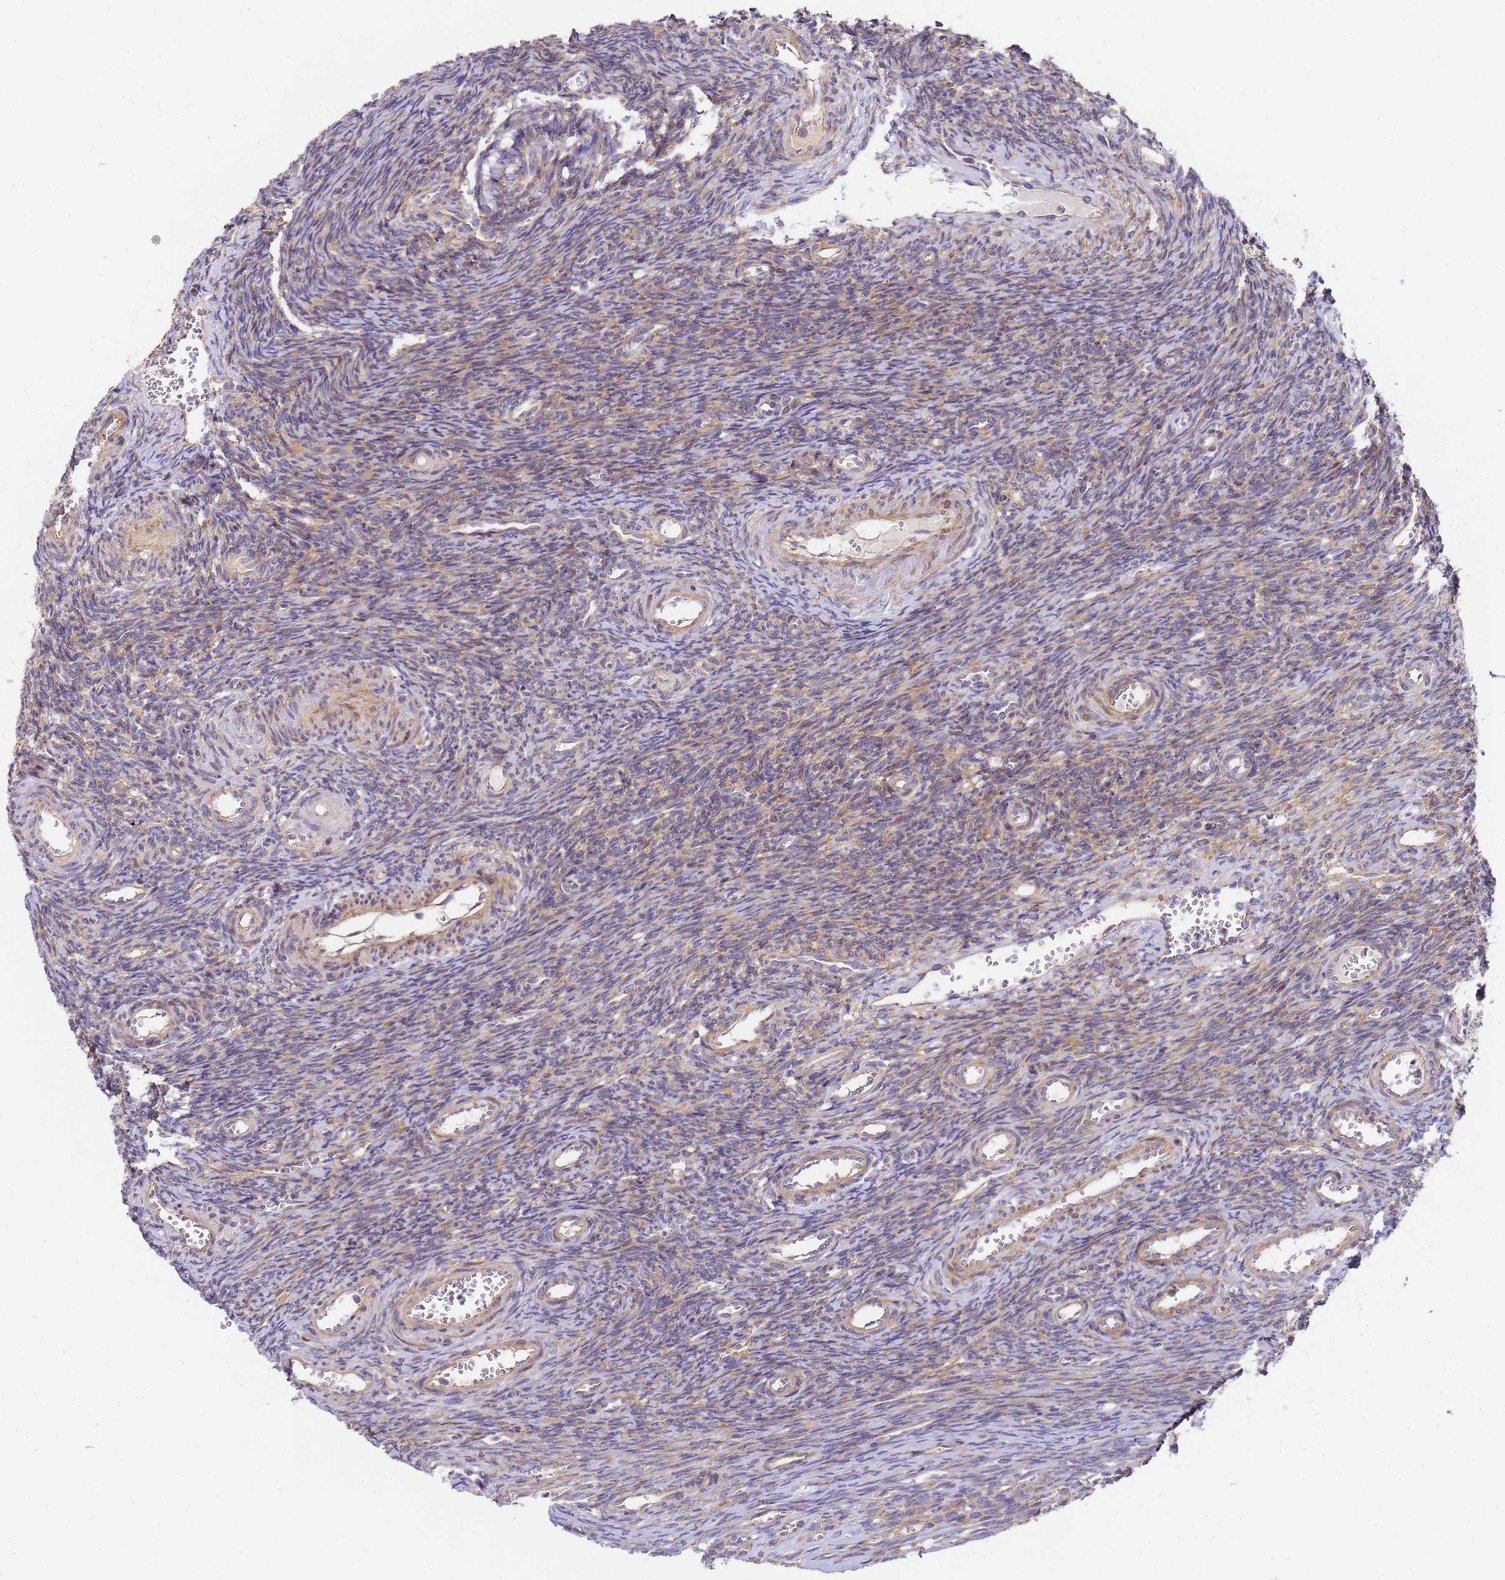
{"staining": {"intensity": "moderate", "quantity": "25%-75%", "location": "cytoplasmic/membranous"}, "tissue": "ovary", "cell_type": "Ovarian stroma cells", "image_type": "normal", "snomed": [{"axis": "morphology", "description": "Normal tissue, NOS"}, {"axis": "topography", "description": "Ovary"}], "caption": "Ovary stained for a protein shows moderate cytoplasmic/membranous positivity in ovarian stroma cells. (DAB = brown stain, brightfield microscopy at high magnification).", "gene": "RPL13A", "patient": {"sex": "female", "age": 39}}